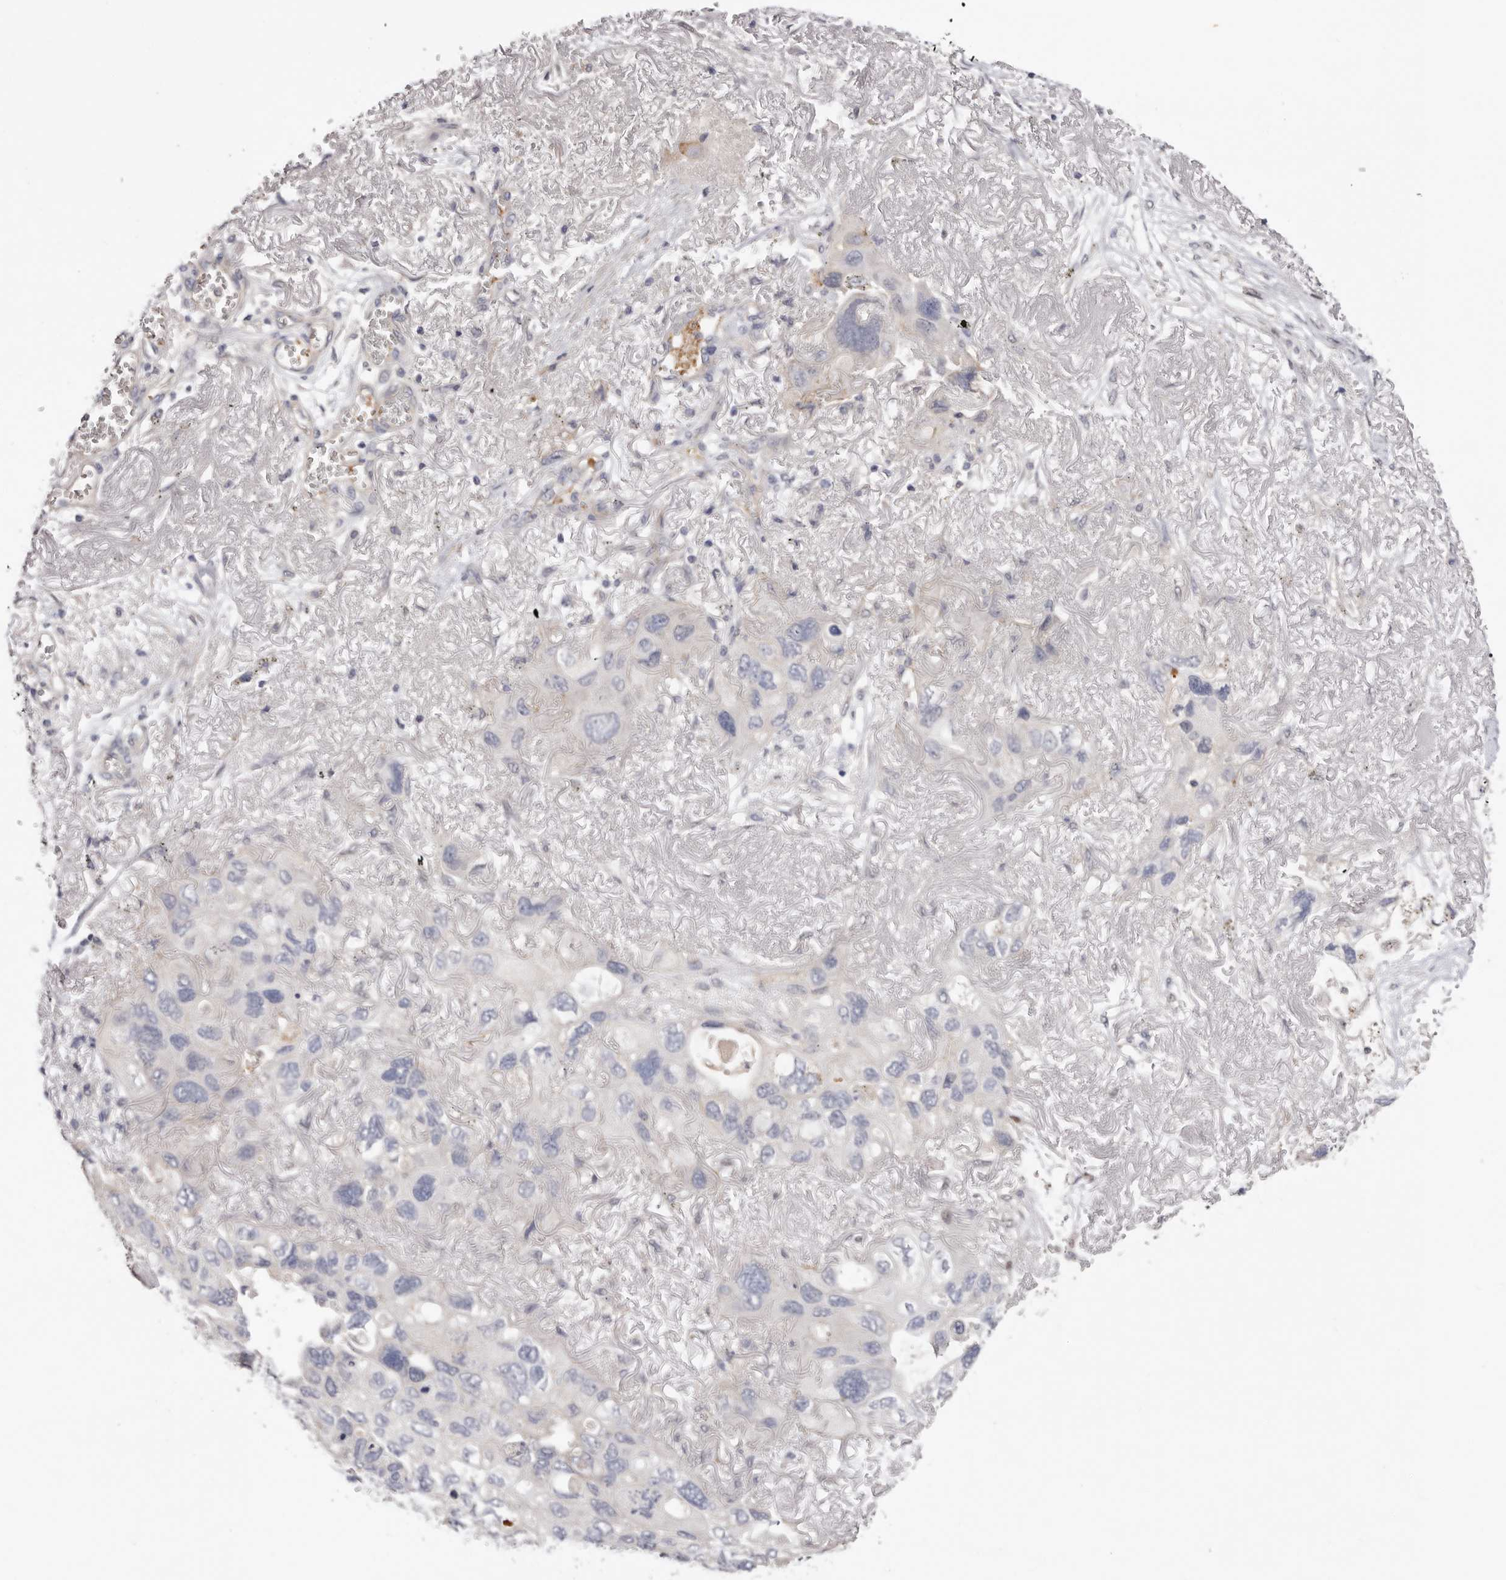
{"staining": {"intensity": "negative", "quantity": "none", "location": "none"}, "tissue": "lung cancer", "cell_type": "Tumor cells", "image_type": "cancer", "snomed": [{"axis": "morphology", "description": "Squamous cell carcinoma, NOS"}, {"axis": "topography", "description": "Lung"}], "caption": "An immunohistochemistry image of lung squamous cell carcinoma is shown. There is no staining in tumor cells of lung squamous cell carcinoma.", "gene": "LMLN", "patient": {"sex": "female", "age": 73}}